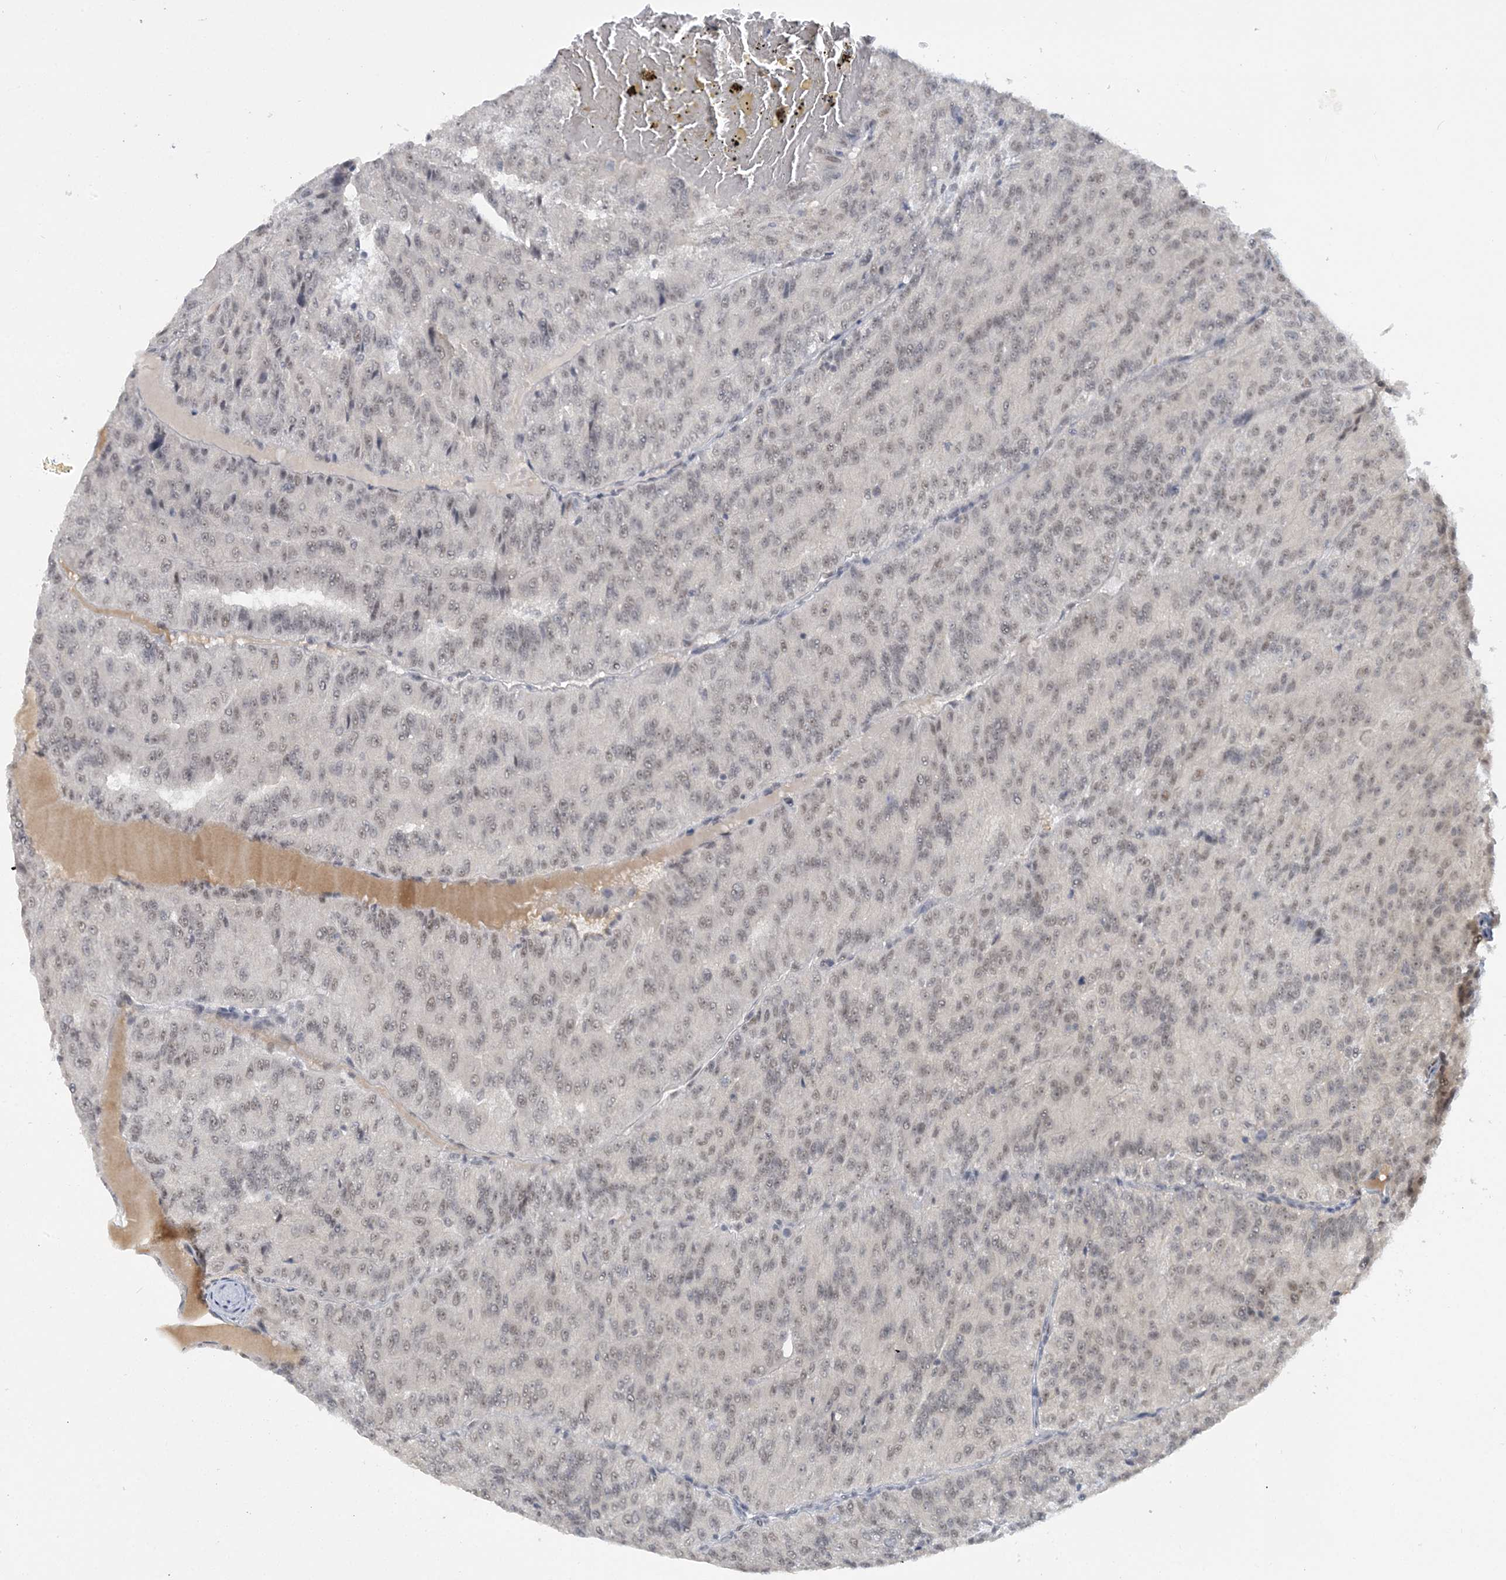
{"staining": {"intensity": "weak", "quantity": ">75%", "location": "nuclear"}, "tissue": "renal cancer", "cell_type": "Tumor cells", "image_type": "cancer", "snomed": [{"axis": "morphology", "description": "Adenocarcinoma, NOS"}, {"axis": "topography", "description": "Kidney"}], "caption": "Tumor cells demonstrate low levels of weak nuclear positivity in approximately >75% of cells in human adenocarcinoma (renal). The protein is shown in brown color, while the nuclei are stained blue.", "gene": "KMT2D", "patient": {"sex": "female", "age": 63}}